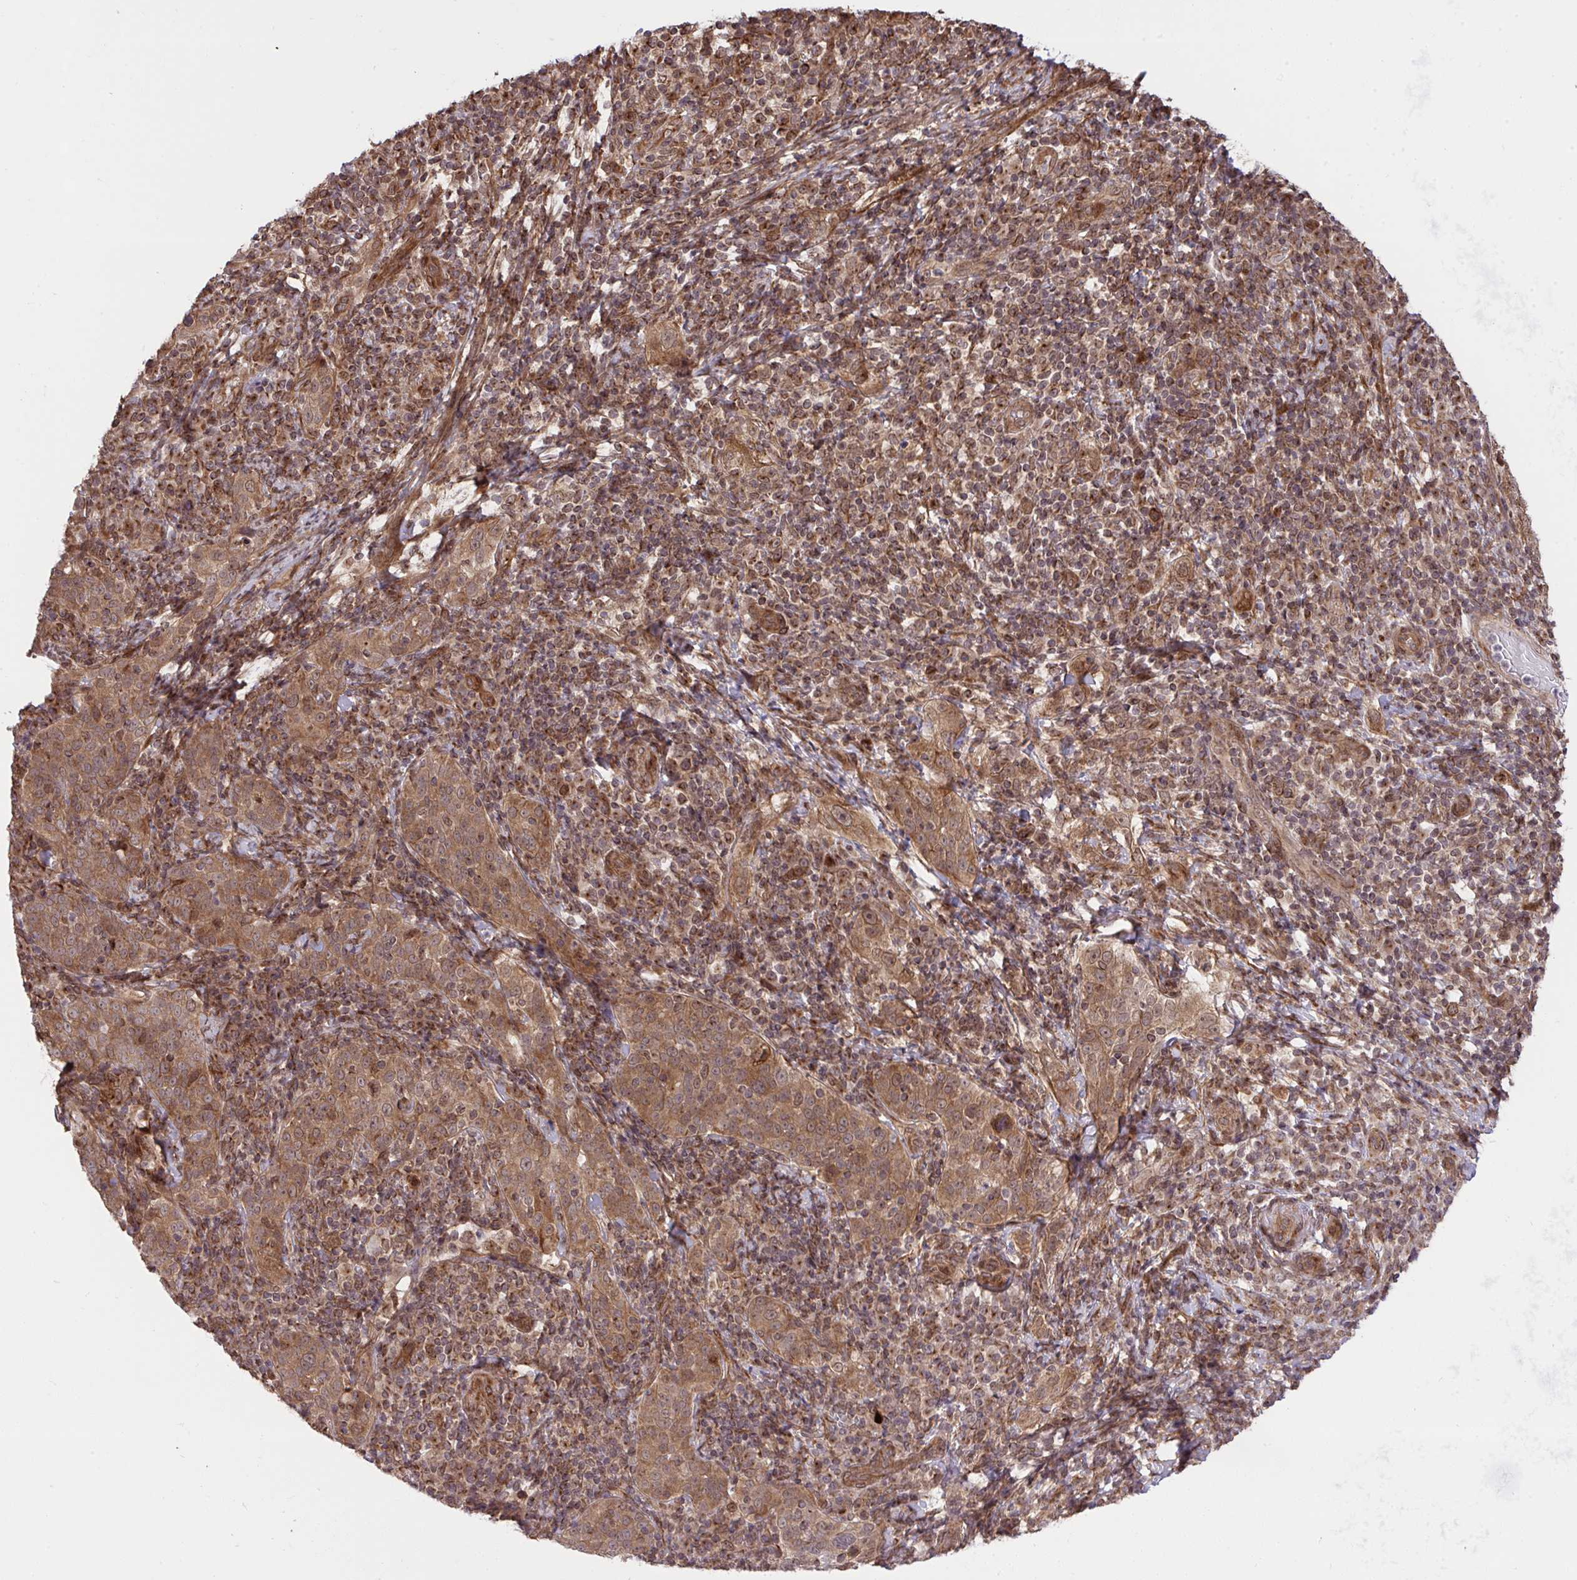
{"staining": {"intensity": "moderate", "quantity": ">75%", "location": "cytoplasmic/membranous"}, "tissue": "cervical cancer", "cell_type": "Tumor cells", "image_type": "cancer", "snomed": [{"axis": "morphology", "description": "Squamous cell carcinoma, NOS"}, {"axis": "topography", "description": "Cervix"}], "caption": "About >75% of tumor cells in human cervical cancer (squamous cell carcinoma) exhibit moderate cytoplasmic/membranous protein positivity as visualized by brown immunohistochemical staining.", "gene": "ERI1", "patient": {"sex": "female", "age": 75}}